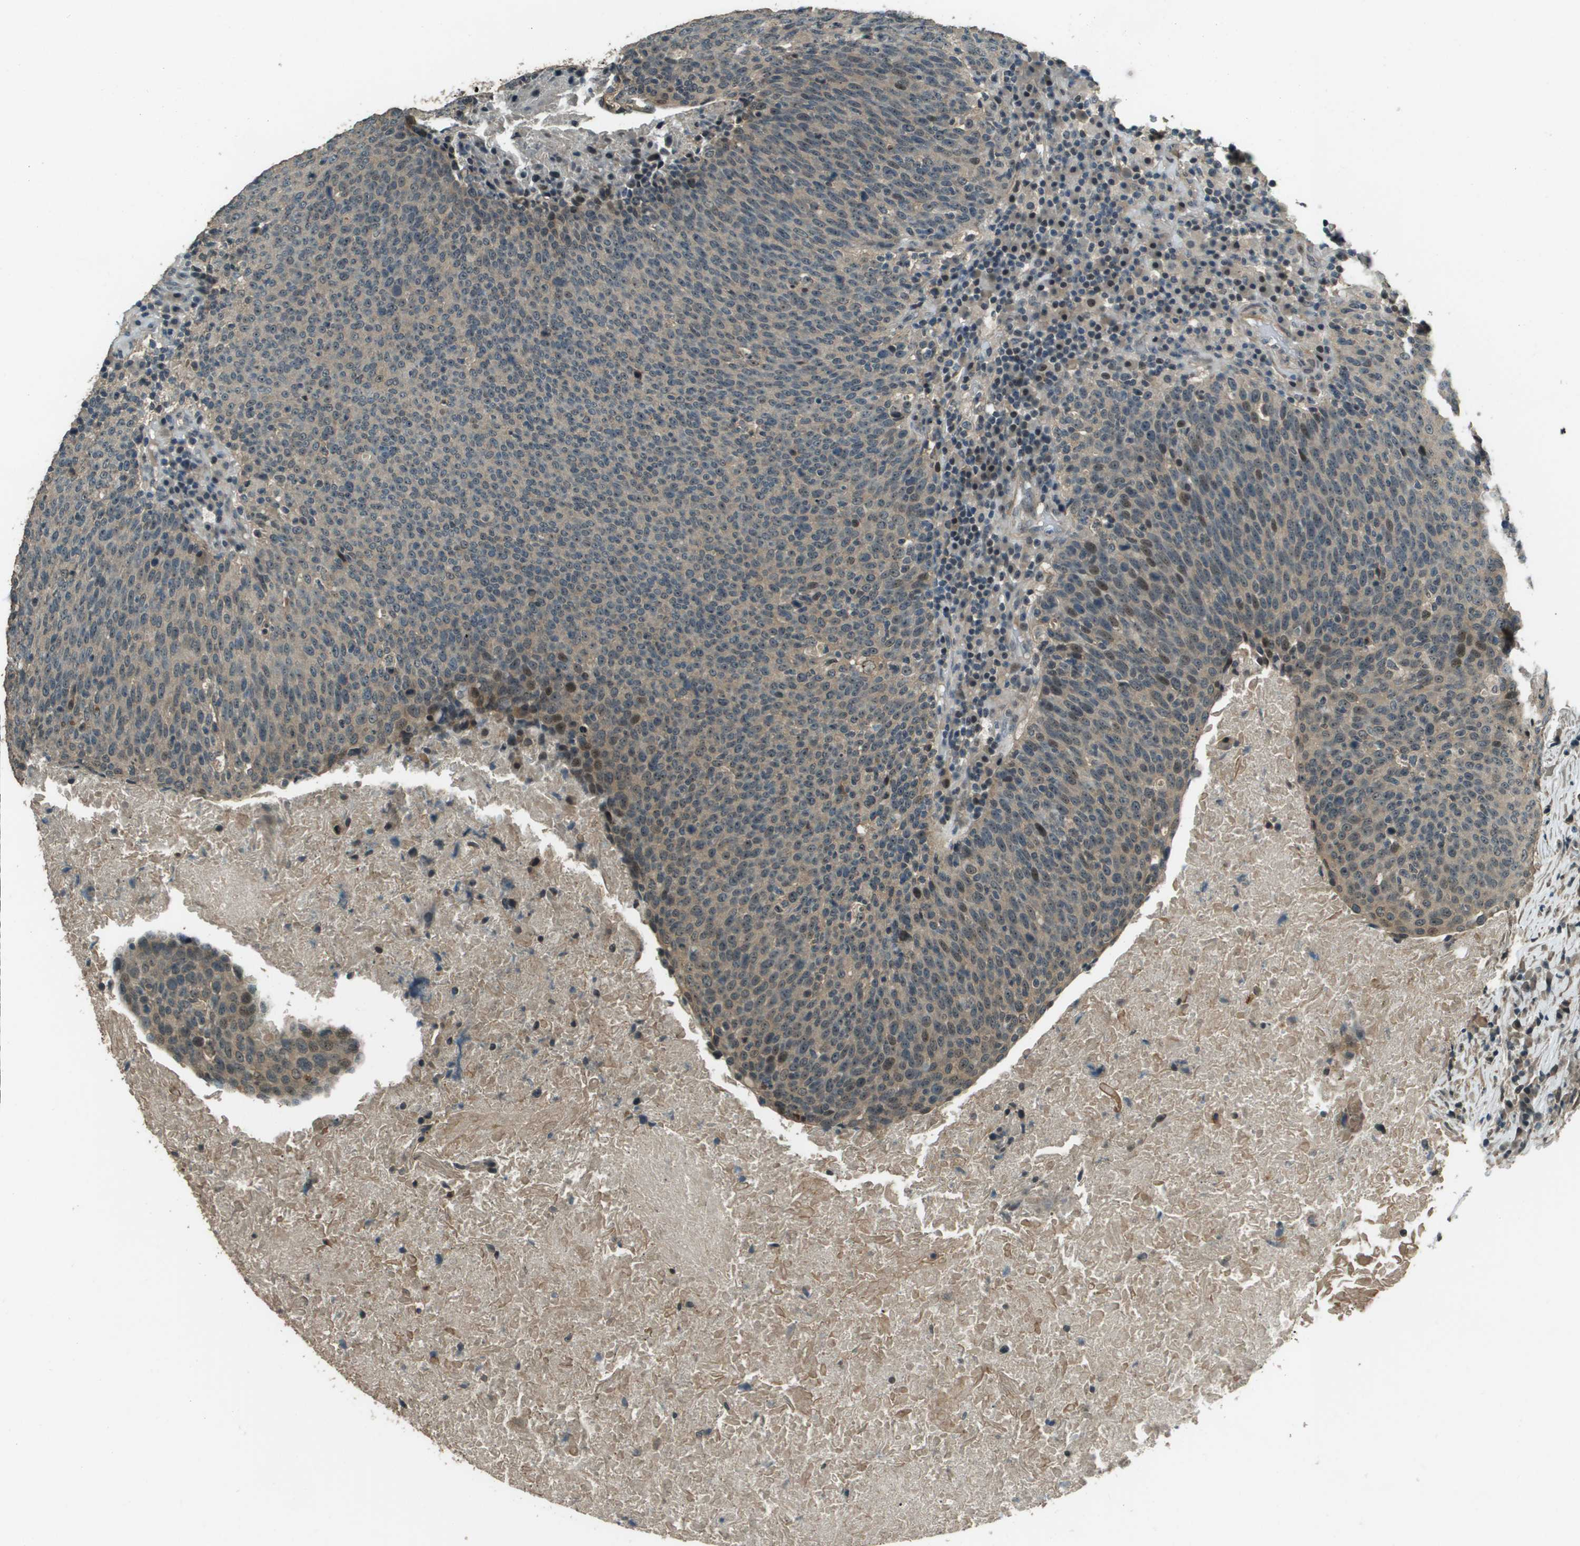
{"staining": {"intensity": "weak", "quantity": "<25%", "location": "cytoplasmic/membranous"}, "tissue": "head and neck cancer", "cell_type": "Tumor cells", "image_type": "cancer", "snomed": [{"axis": "morphology", "description": "Squamous cell carcinoma, NOS"}, {"axis": "morphology", "description": "Squamous cell carcinoma, metastatic, NOS"}, {"axis": "topography", "description": "Lymph node"}, {"axis": "topography", "description": "Head-Neck"}], "caption": "An immunohistochemistry (IHC) image of squamous cell carcinoma (head and neck) is shown. There is no staining in tumor cells of squamous cell carcinoma (head and neck).", "gene": "SDC3", "patient": {"sex": "male", "age": 62}}